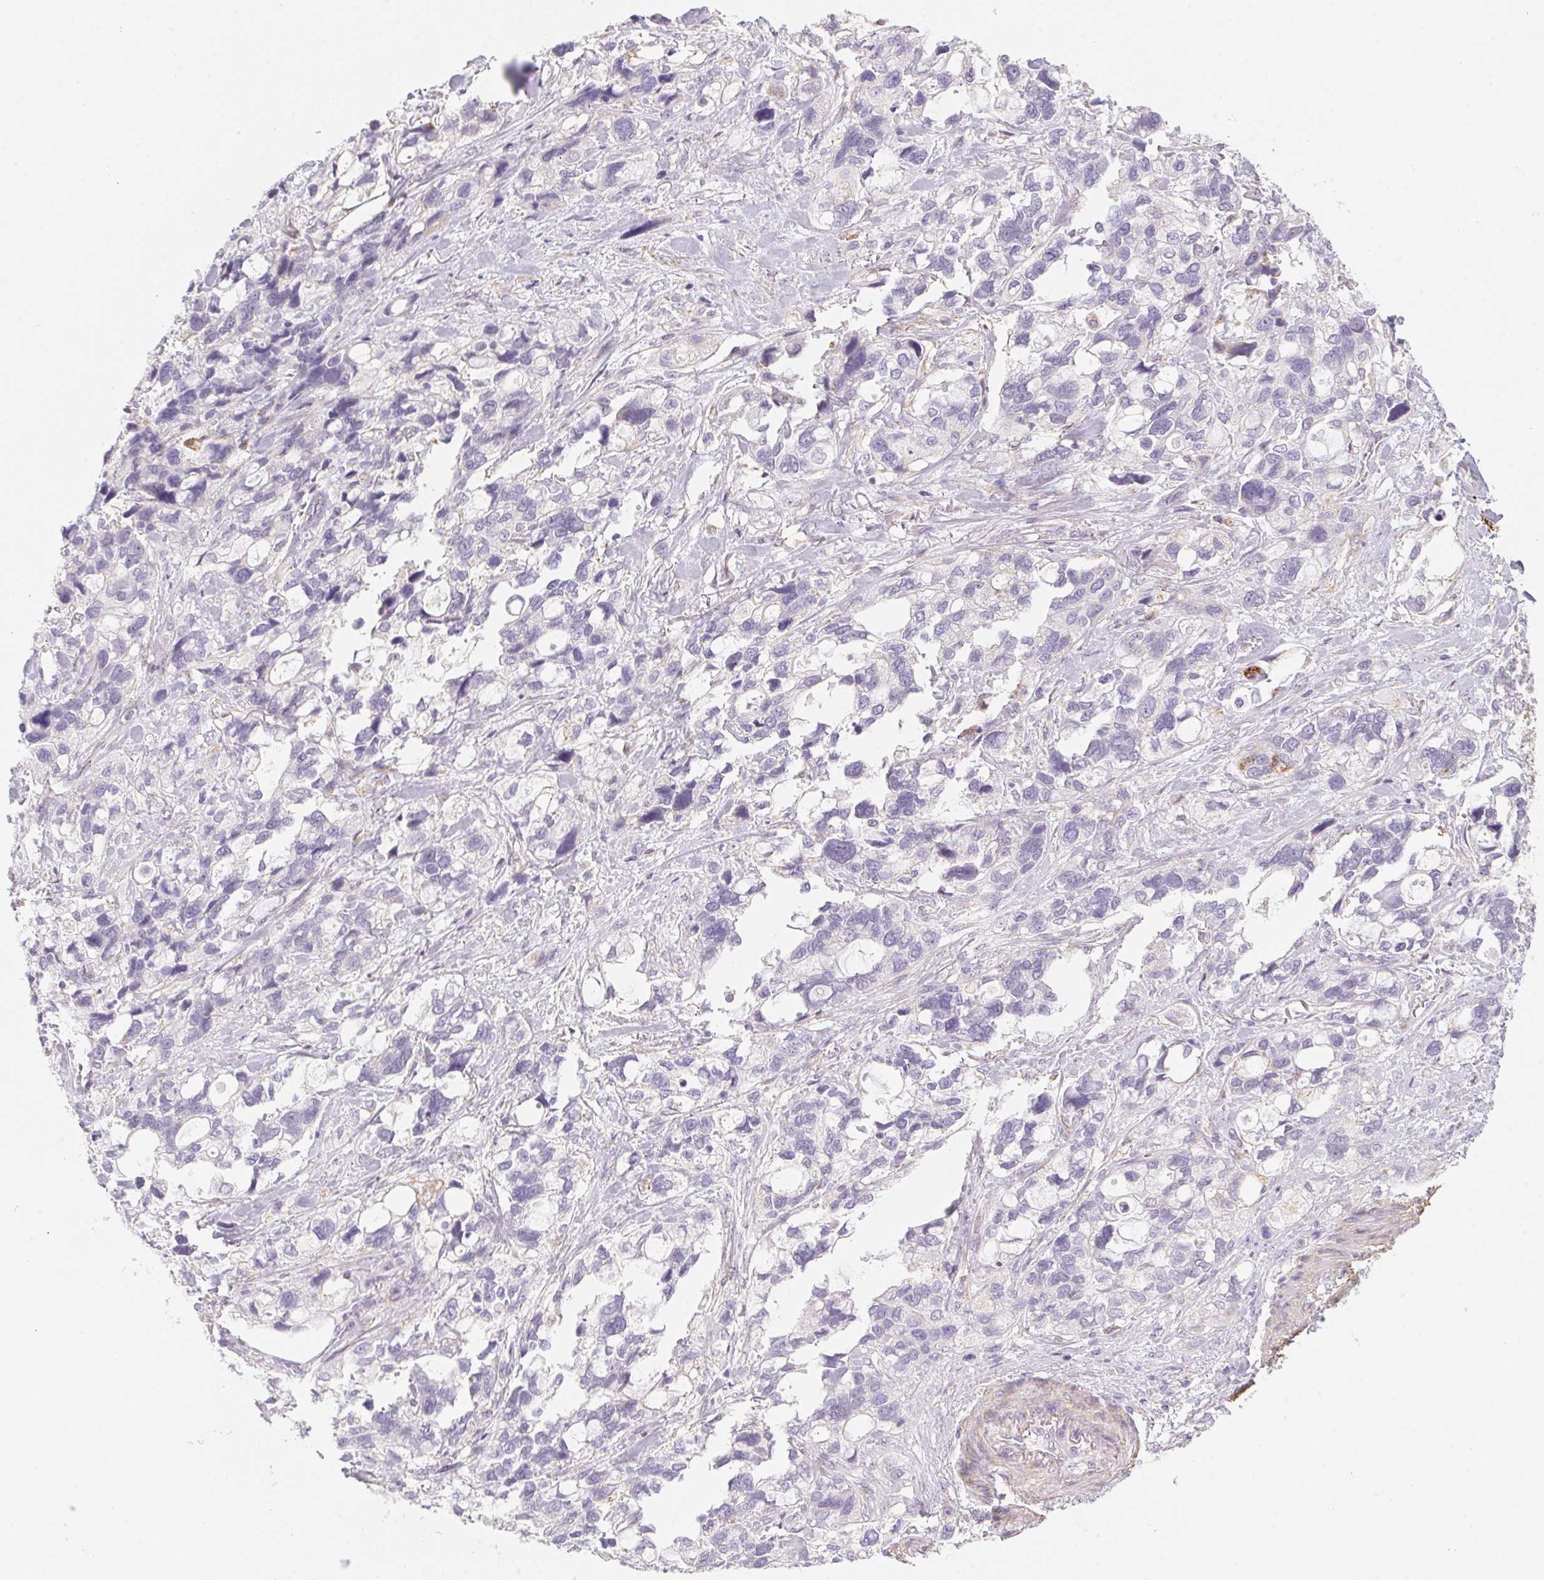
{"staining": {"intensity": "negative", "quantity": "none", "location": "none"}, "tissue": "stomach cancer", "cell_type": "Tumor cells", "image_type": "cancer", "snomed": [{"axis": "morphology", "description": "Adenocarcinoma, NOS"}, {"axis": "topography", "description": "Stomach, upper"}], "caption": "This is an immunohistochemistry photomicrograph of stomach cancer (adenocarcinoma). There is no staining in tumor cells.", "gene": "PRPH", "patient": {"sex": "female", "age": 81}}